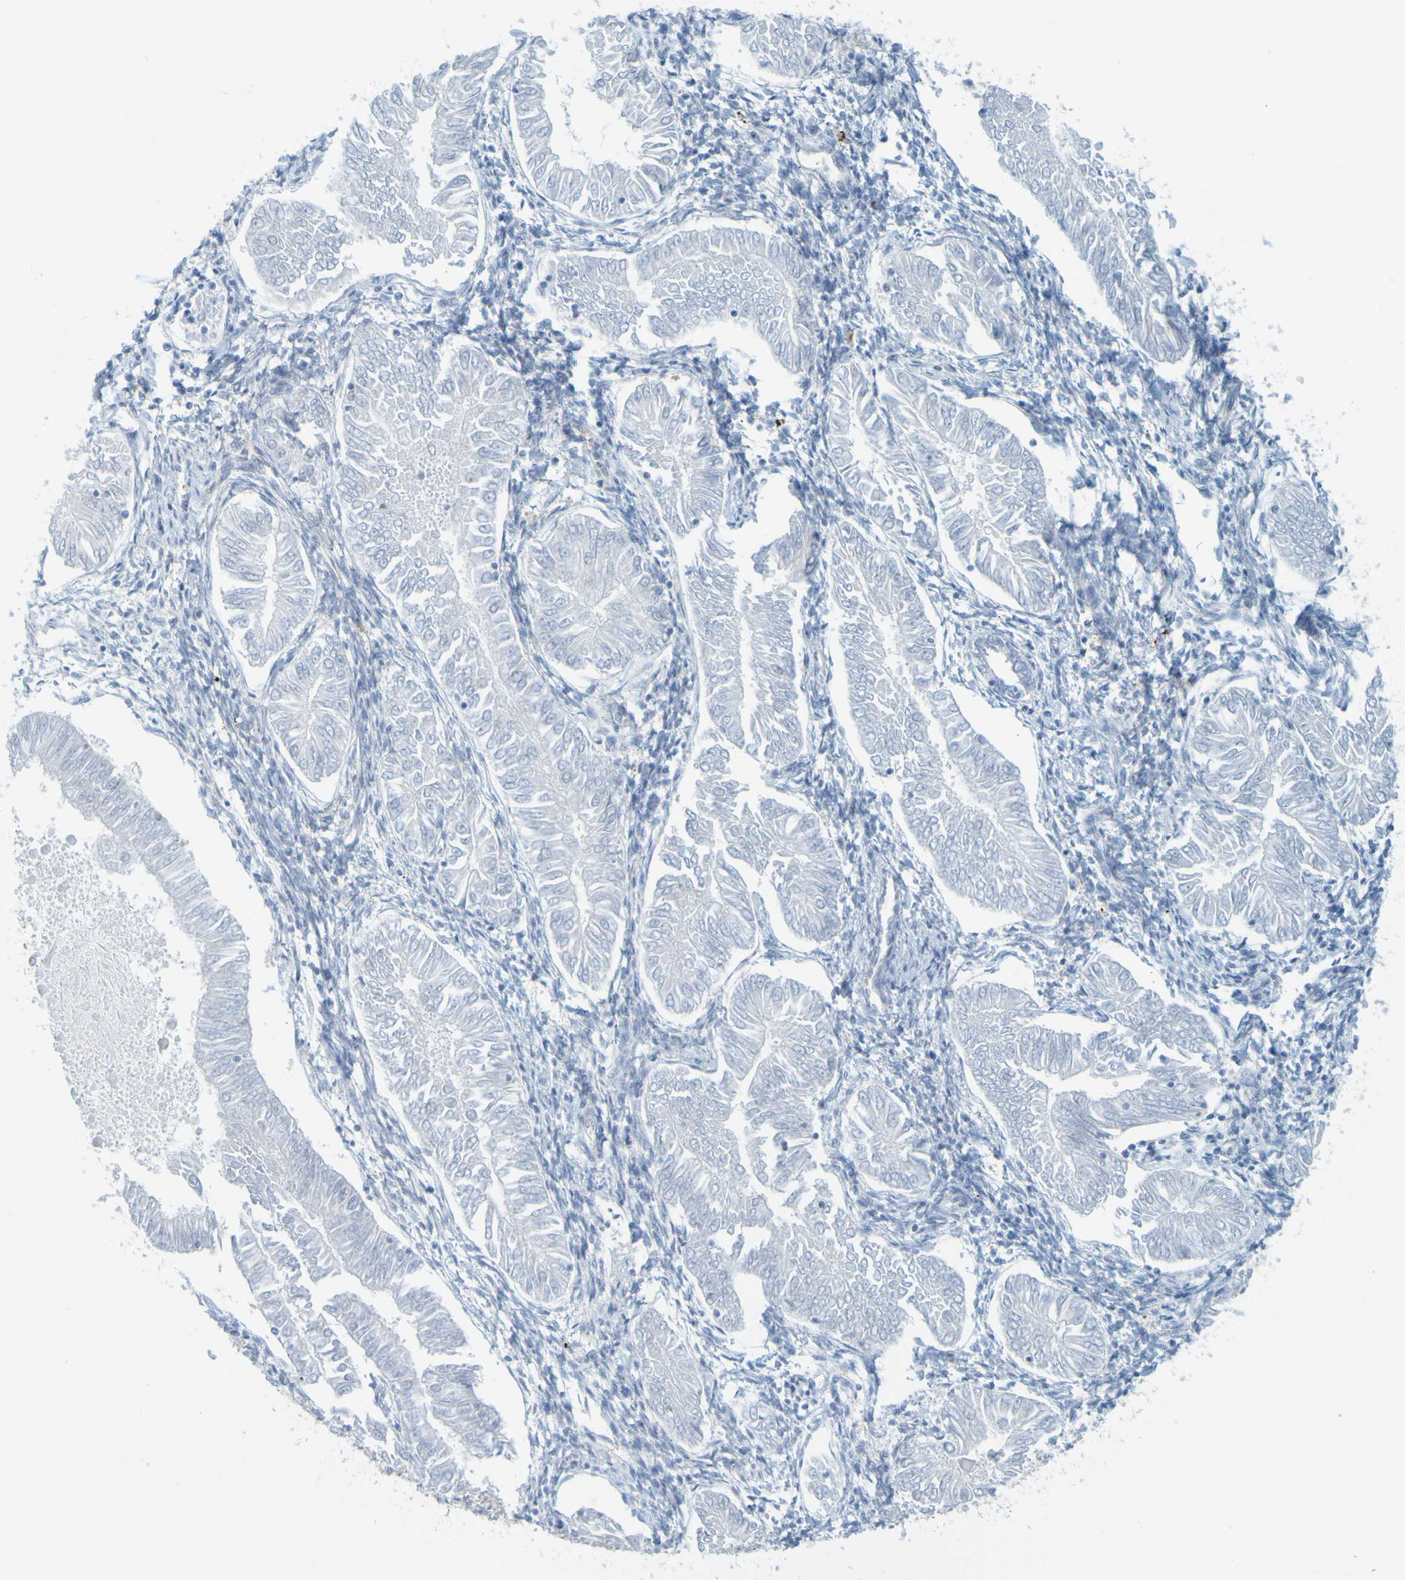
{"staining": {"intensity": "negative", "quantity": "none", "location": "none"}, "tissue": "endometrial cancer", "cell_type": "Tumor cells", "image_type": "cancer", "snomed": [{"axis": "morphology", "description": "Adenocarcinoma, NOS"}, {"axis": "topography", "description": "Endometrium"}], "caption": "High magnification brightfield microscopy of adenocarcinoma (endometrial) stained with DAB (3,3'-diaminobenzidine) (brown) and counterstained with hematoxylin (blue): tumor cells show no significant staining. (Stains: DAB (3,3'-diaminobenzidine) IHC with hematoxylin counter stain, Microscopy: brightfield microscopy at high magnification).", "gene": "APPL1", "patient": {"sex": "female", "age": 53}}